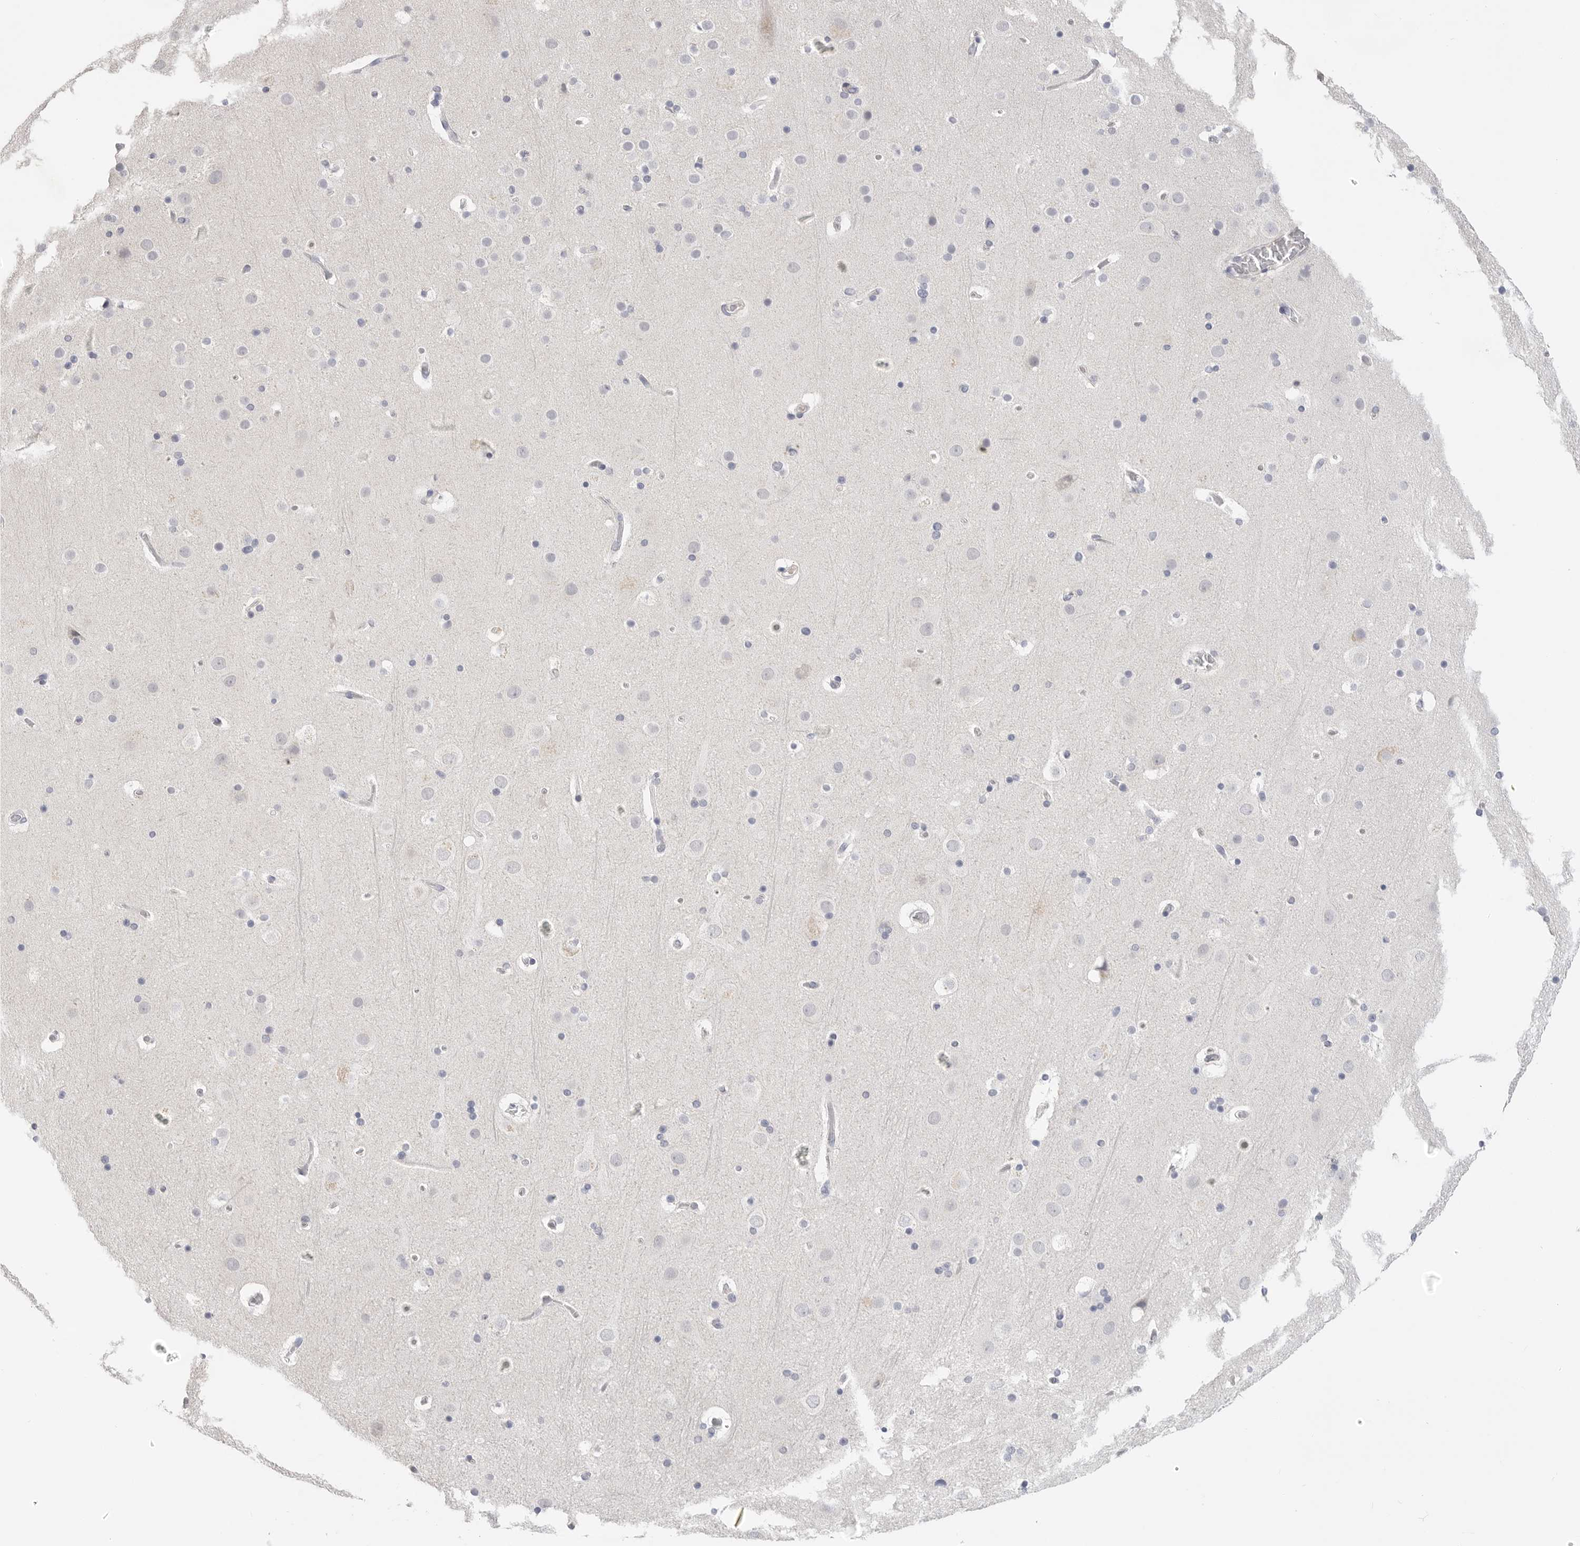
{"staining": {"intensity": "negative", "quantity": "none", "location": "none"}, "tissue": "cerebral cortex", "cell_type": "Endothelial cells", "image_type": "normal", "snomed": [{"axis": "morphology", "description": "Normal tissue, NOS"}, {"axis": "topography", "description": "Cerebral cortex"}], "caption": "This is a photomicrograph of IHC staining of benign cerebral cortex, which shows no positivity in endothelial cells.", "gene": "FBN2", "patient": {"sex": "male", "age": 57}}